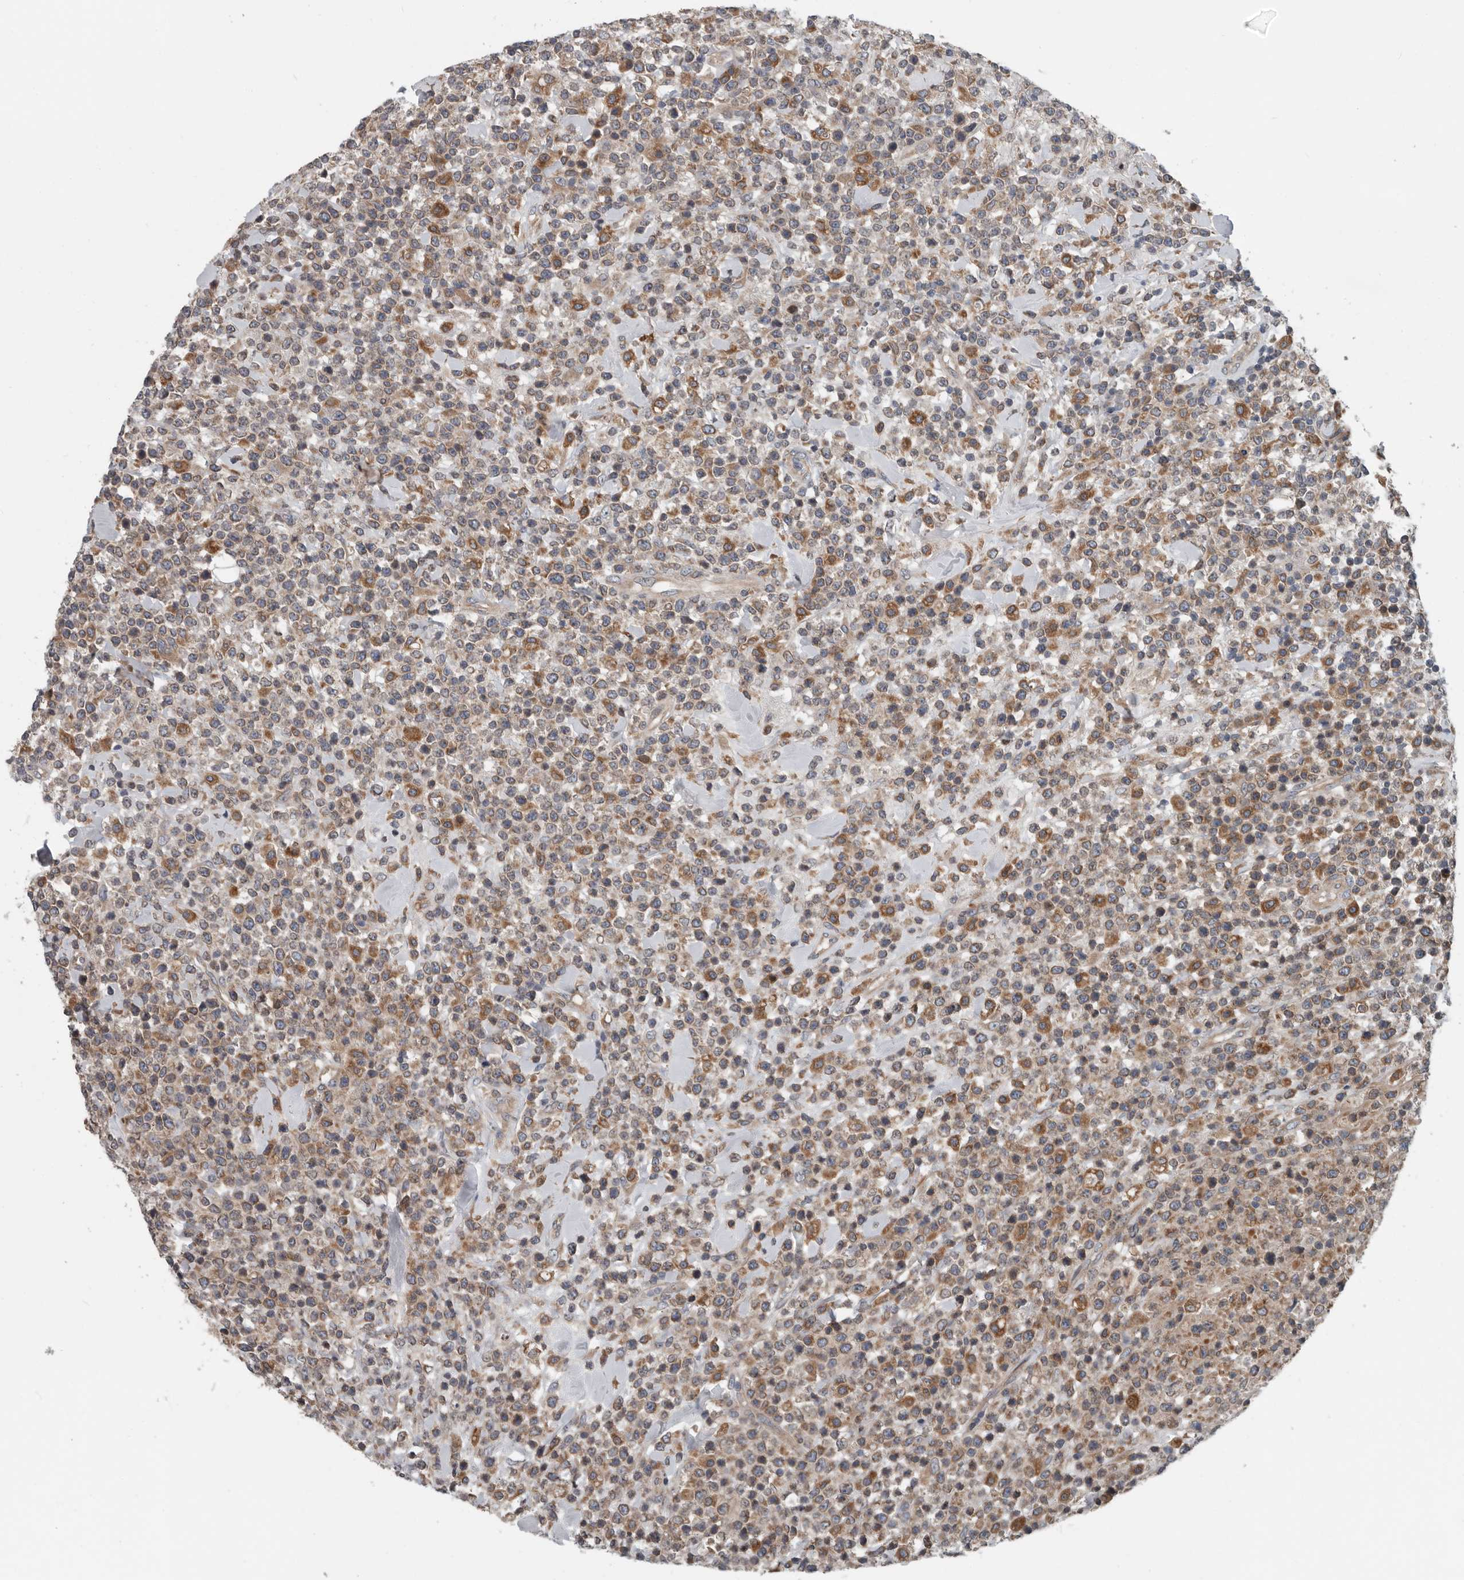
{"staining": {"intensity": "moderate", "quantity": ">75%", "location": "cytoplasmic/membranous"}, "tissue": "lymphoma", "cell_type": "Tumor cells", "image_type": "cancer", "snomed": [{"axis": "morphology", "description": "Malignant lymphoma, non-Hodgkin's type, High grade"}, {"axis": "topography", "description": "Colon"}], "caption": "DAB (3,3'-diaminobenzidine) immunohistochemical staining of lymphoma shows moderate cytoplasmic/membranous protein positivity in approximately >75% of tumor cells. The staining is performed using DAB brown chromogen to label protein expression. The nuclei are counter-stained blue using hematoxylin.", "gene": "TMEM199", "patient": {"sex": "female", "age": 53}}